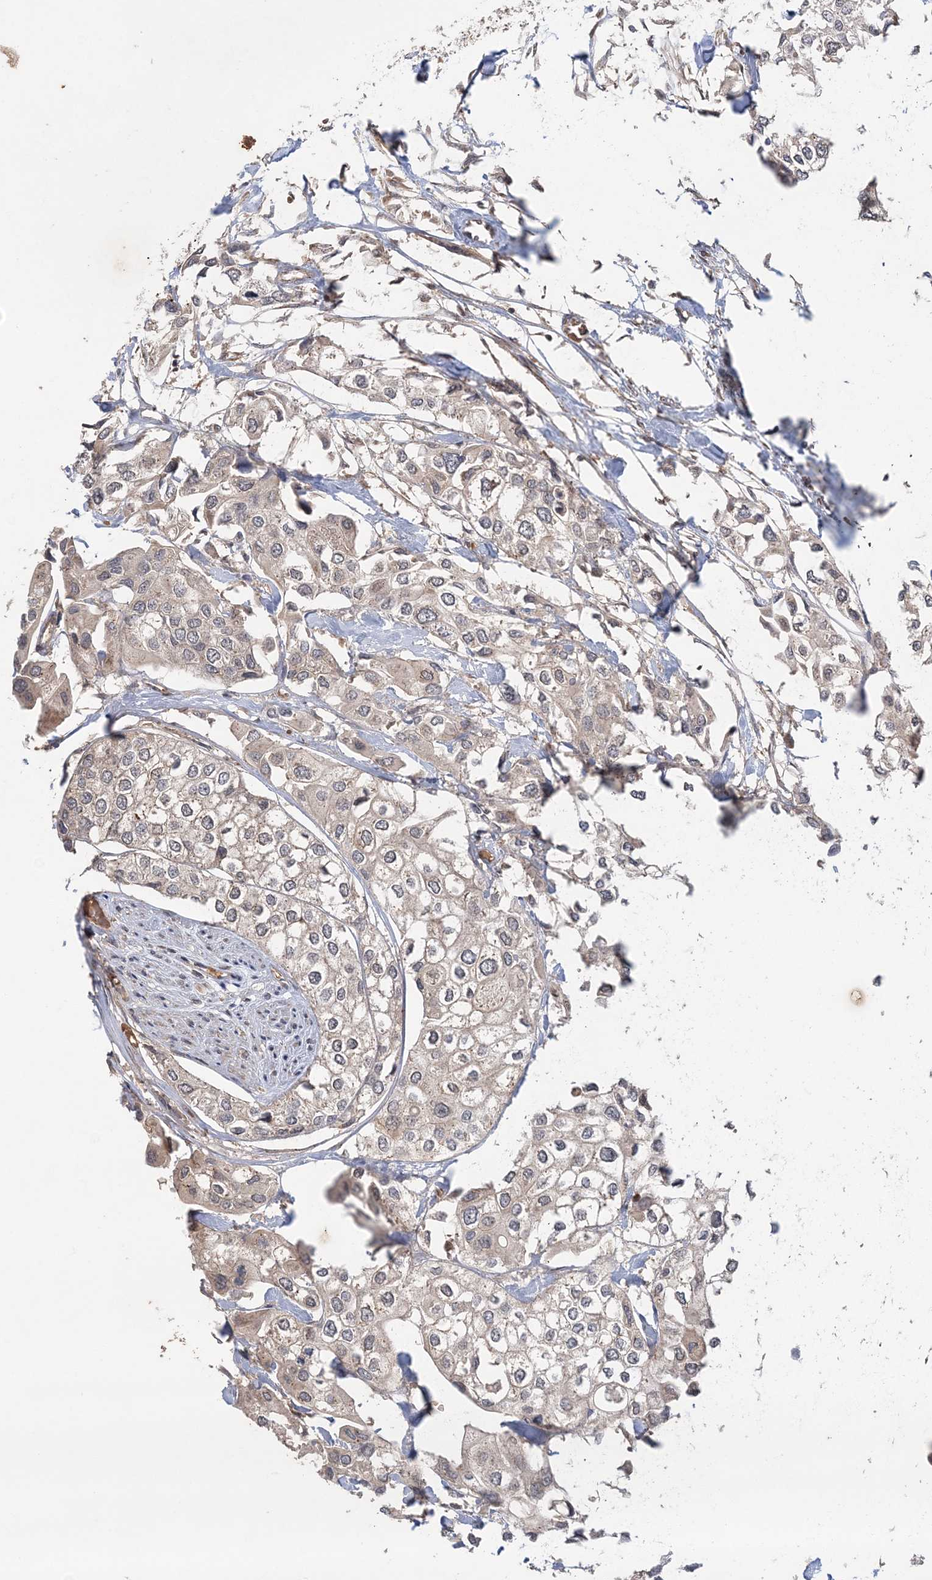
{"staining": {"intensity": "weak", "quantity": "<25%", "location": "cytoplasmic/membranous"}, "tissue": "urothelial cancer", "cell_type": "Tumor cells", "image_type": "cancer", "snomed": [{"axis": "morphology", "description": "Urothelial carcinoma, High grade"}, {"axis": "topography", "description": "Urinary bladder"}], "caption": "Immunohistochemistry (IHC) of human urothelial carcinoma (high-grade) shows no positivity in tumor cells.", "gene": "UBTD2", "patient": {"sex": "male", "age": 64}}